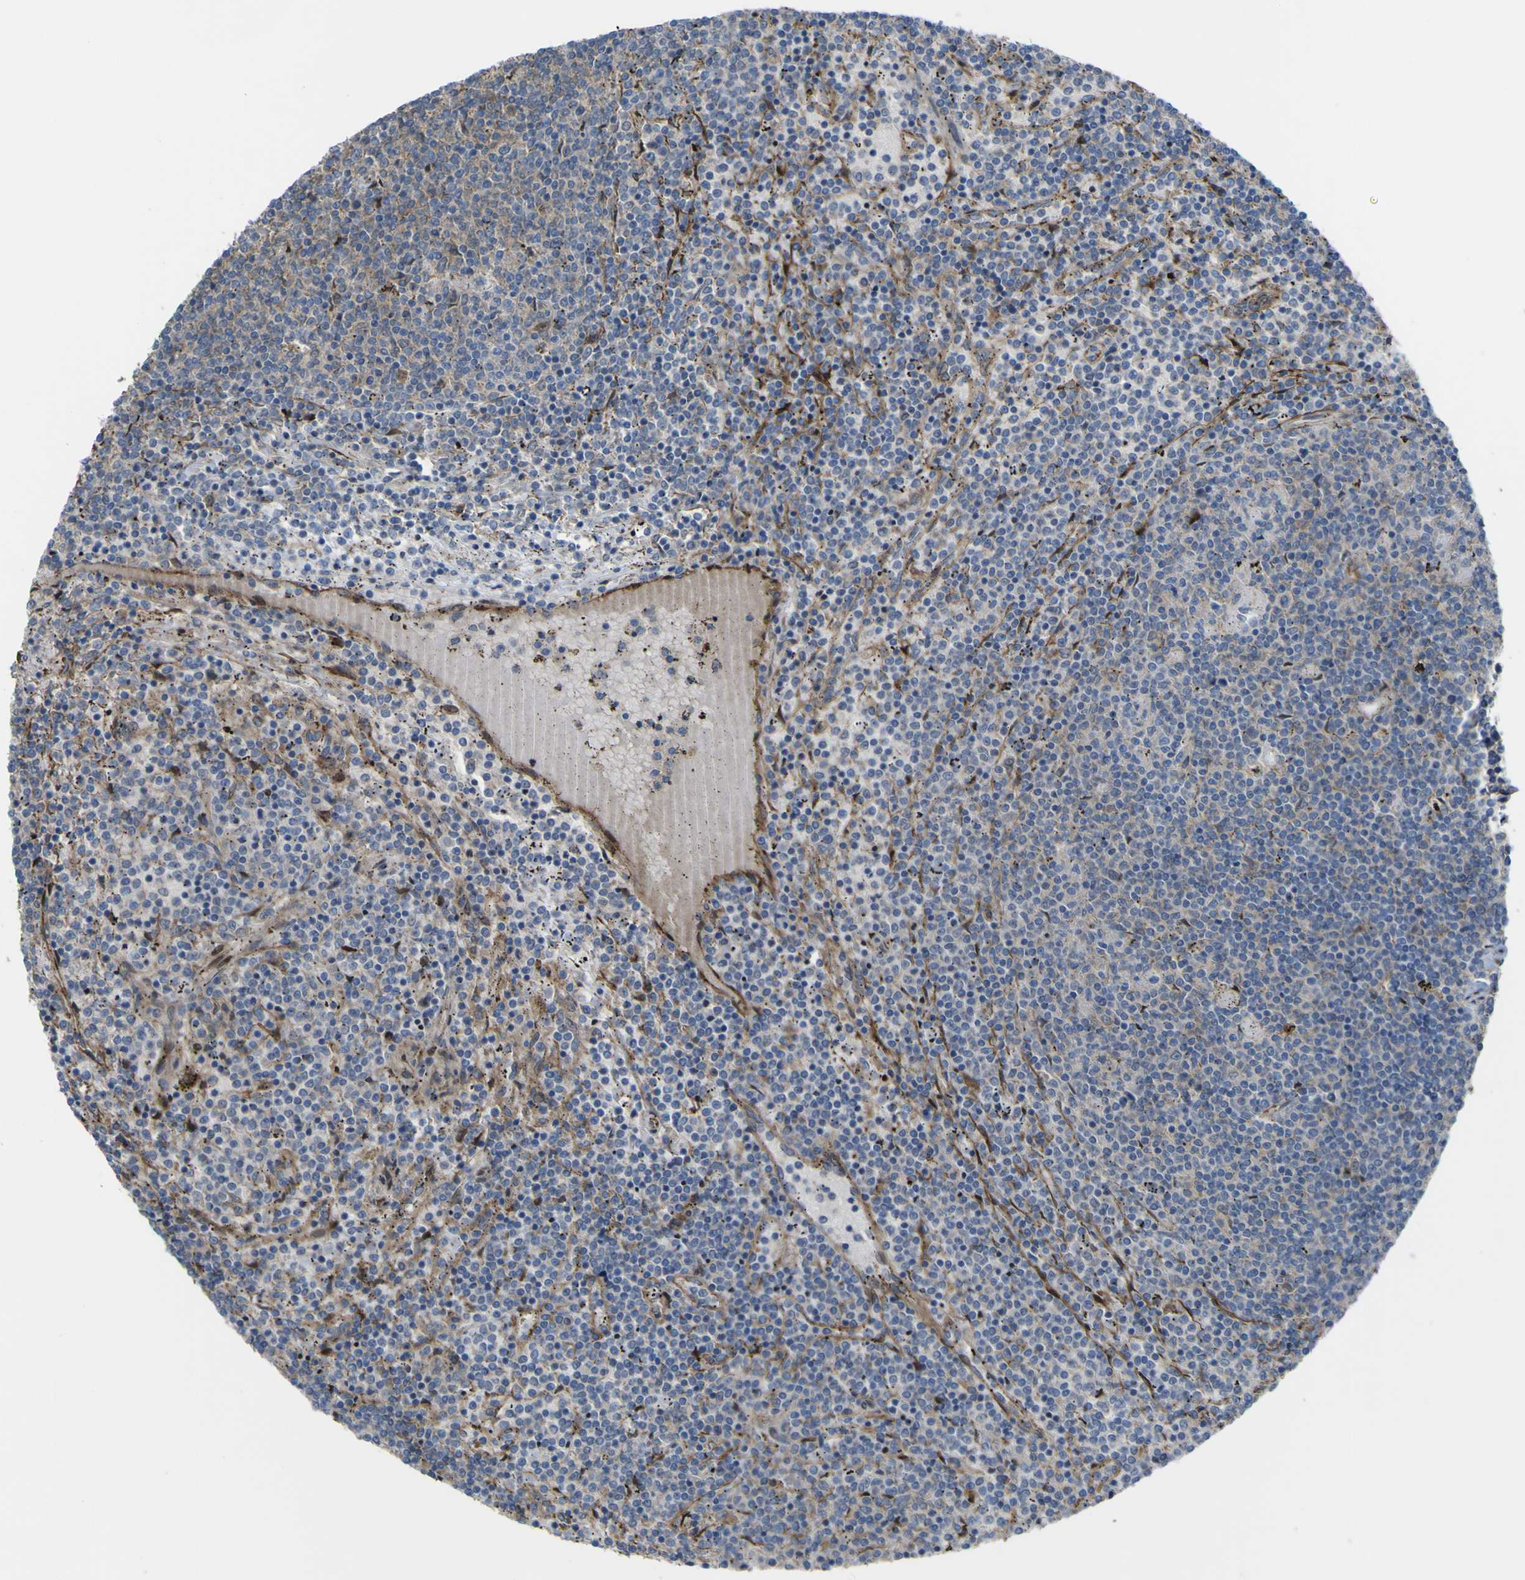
{"staining": {"intensity": "negative", "quantity": "none", "location": "none"}, "tissue": "lymphoma", "cell_type": "Tumor cells", "image_type": "cancer", "snomed": [{"axis": "morphology", "description": "Malignant lymphoma, non-Hodgkin's type, Low grade"}, {"axis": "topography", "description": "Spleen"}], "caption": "DAB immunohistochemical staining of human malignant lymphoma, non-Hodgkin's type (low-grade) shows no significant expression in tumor cells.", "gene": "FBXO30", "patient": {"sex": "female", "age": 50}}